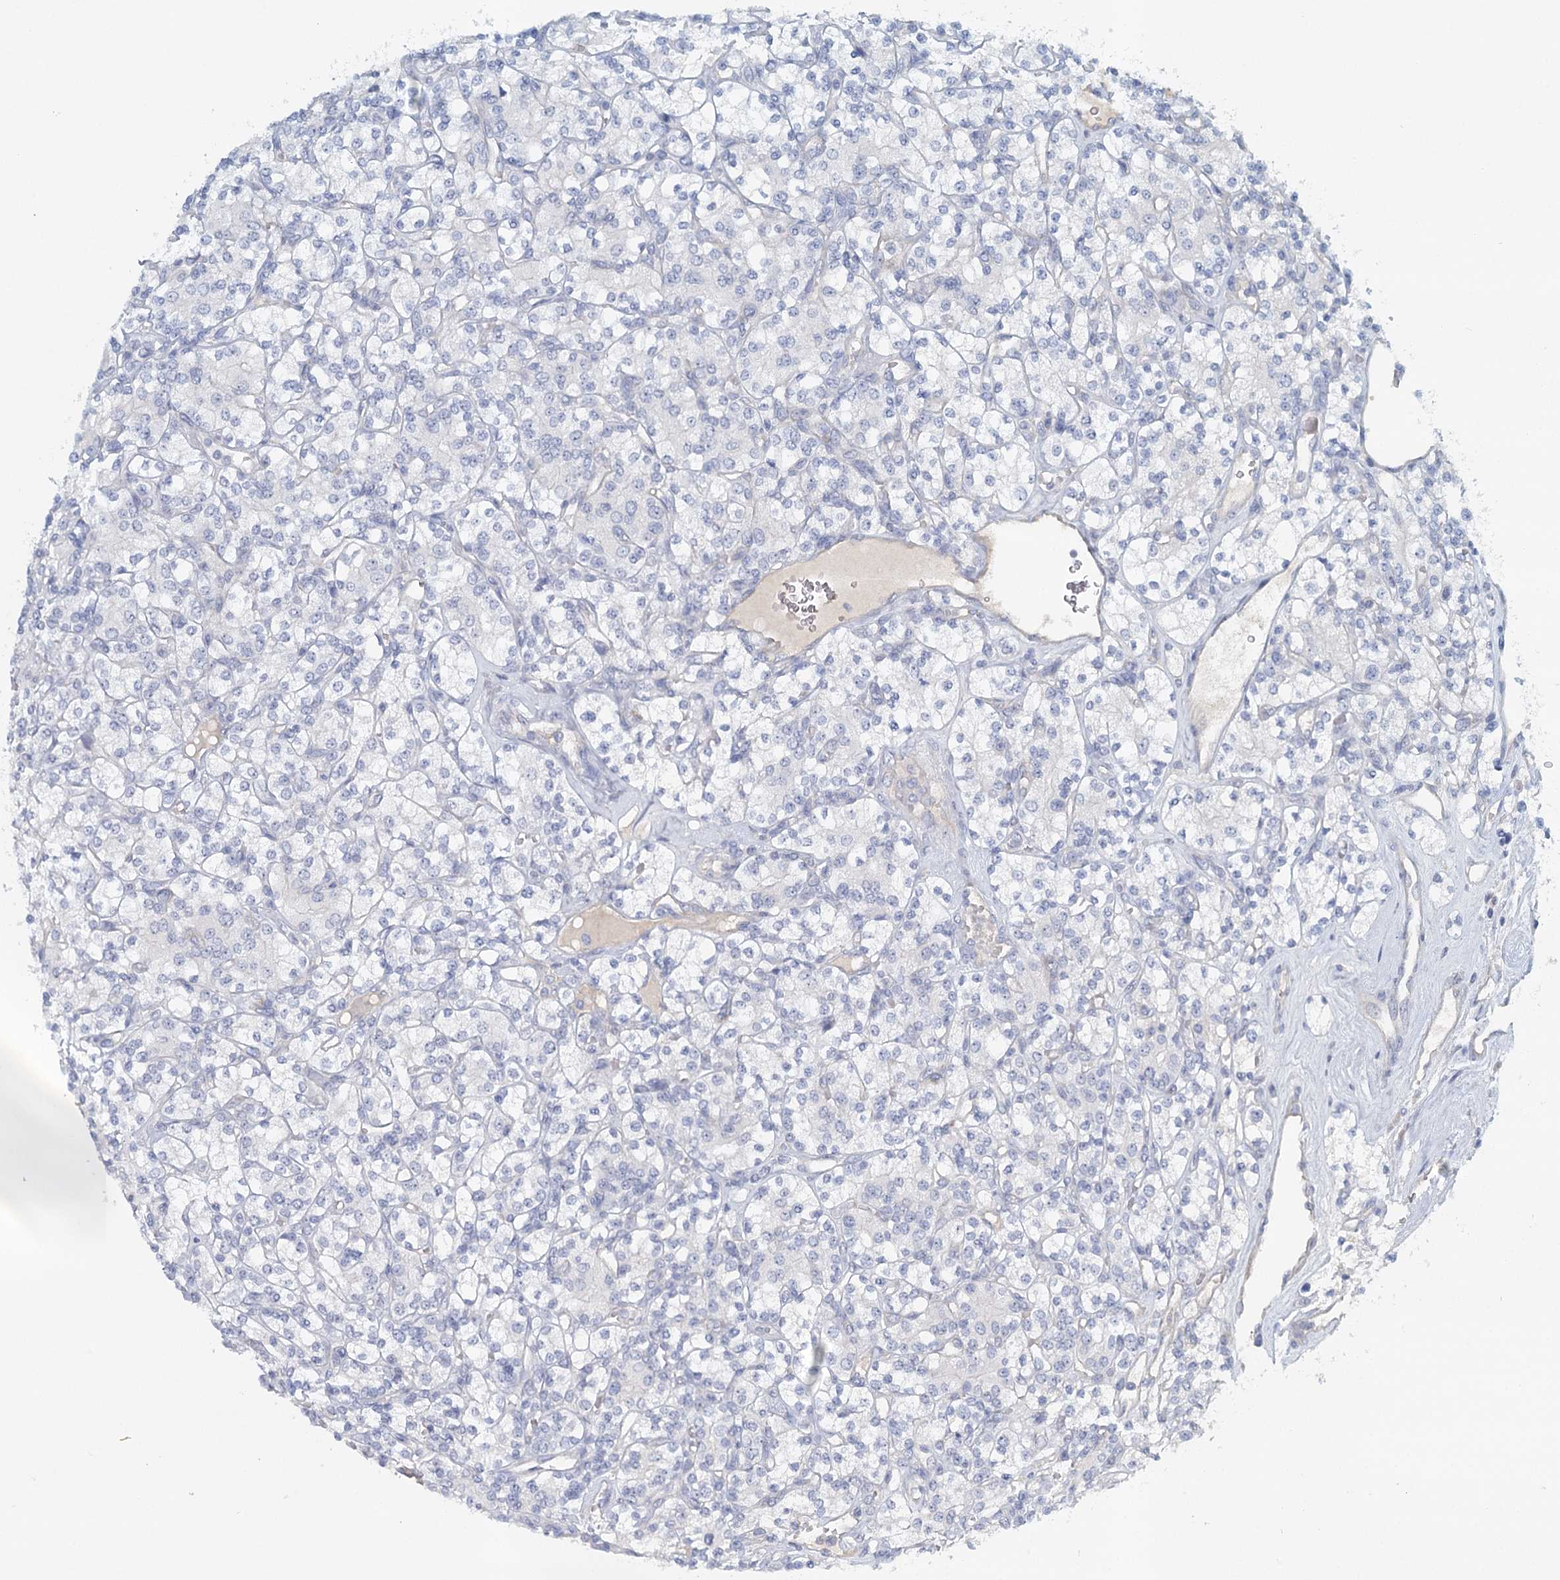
{"staining": {"intensity": "negative", "quantity": "none", "location": "none"}, "tissue": "renal cancer", "cell_type": "Tumor cells", "image_type": "cancer", "snomed": [{"axis": "morphology", "description": "Adenocarcinoma, NOS"}, {"axis": "topography", "description": "Kidney"}], "caption": "Tumor cells are negative for protein expression in human renal cancer. Brightfield microscopy of IHC stained with DAB (3,3'-diaminobenzidine) (brown) and hematoxylin (blue), captured at high magnification.", "gene": "RBM43", "patient": {"sex": "male", "age": 77}}